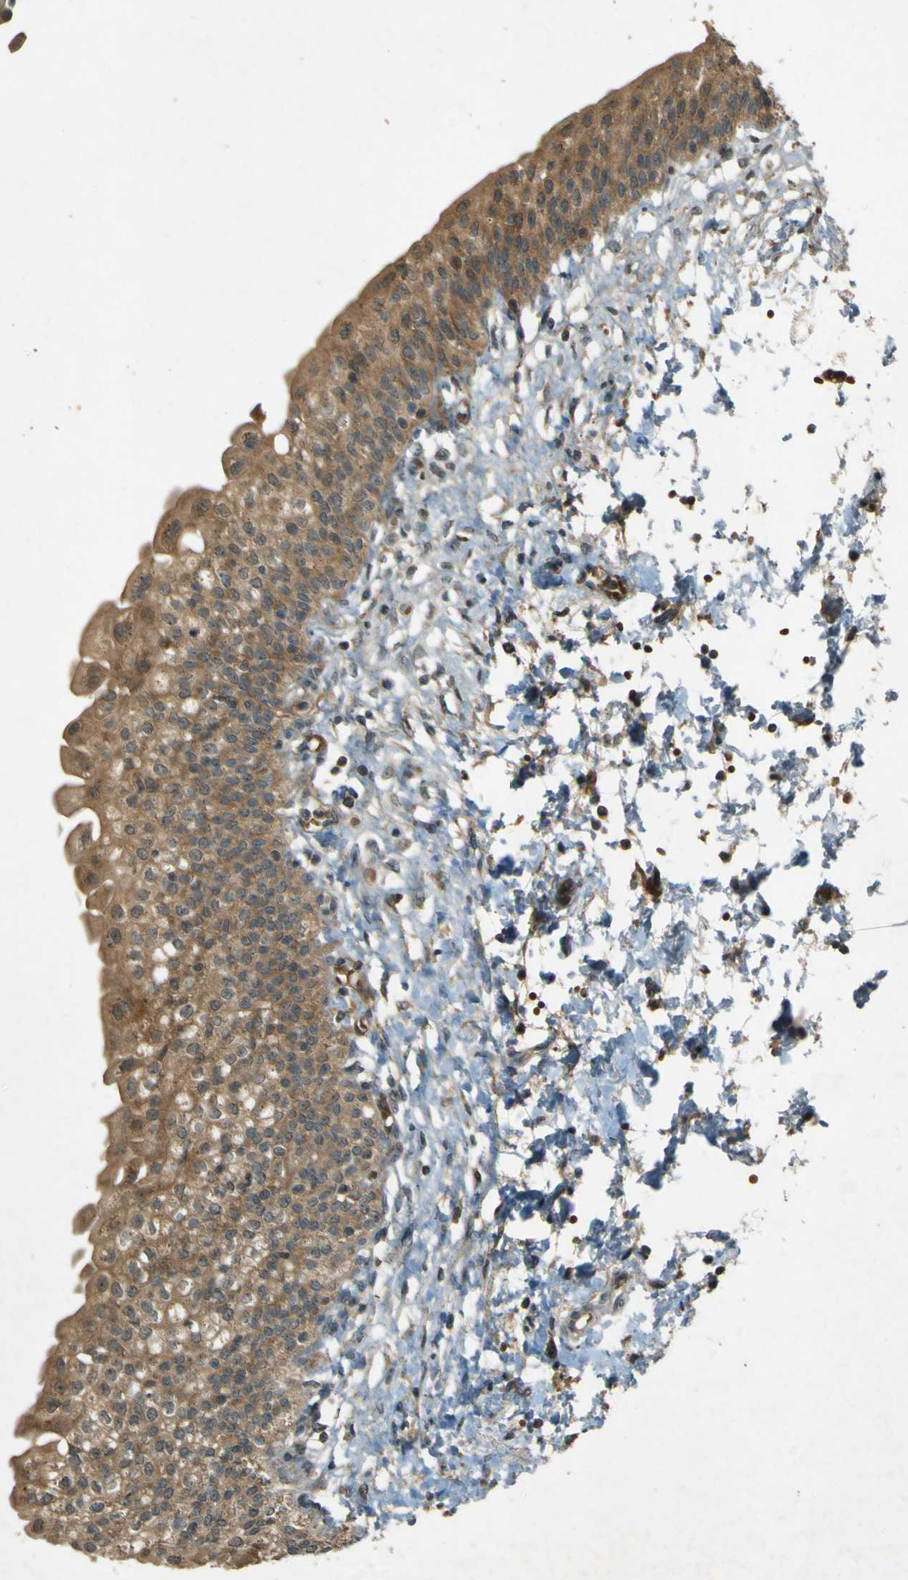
{"staining": {"intensity": "moderate", "quantity": ">75%", "location": "cytoplasmic/membranous"}, "tissue": "urinary bladder", "cell_type": "Urothelial cells", "image_type": "normal", "snomed": [{"axis": "morphology", "description": "Normal tissue, NOS"}, {"axis": "topography", "description": "Urinary bladder"}], "caption": "Immunohistochemistry image of unremarkable urinary bladder stained for a protein (brown), which reveals medium levels of moderate cytoplasmic/membranous staining in about >75% of urothelial cells.", "gene": "MPDZ", "patient": {"sex": "male", "age": 55}}